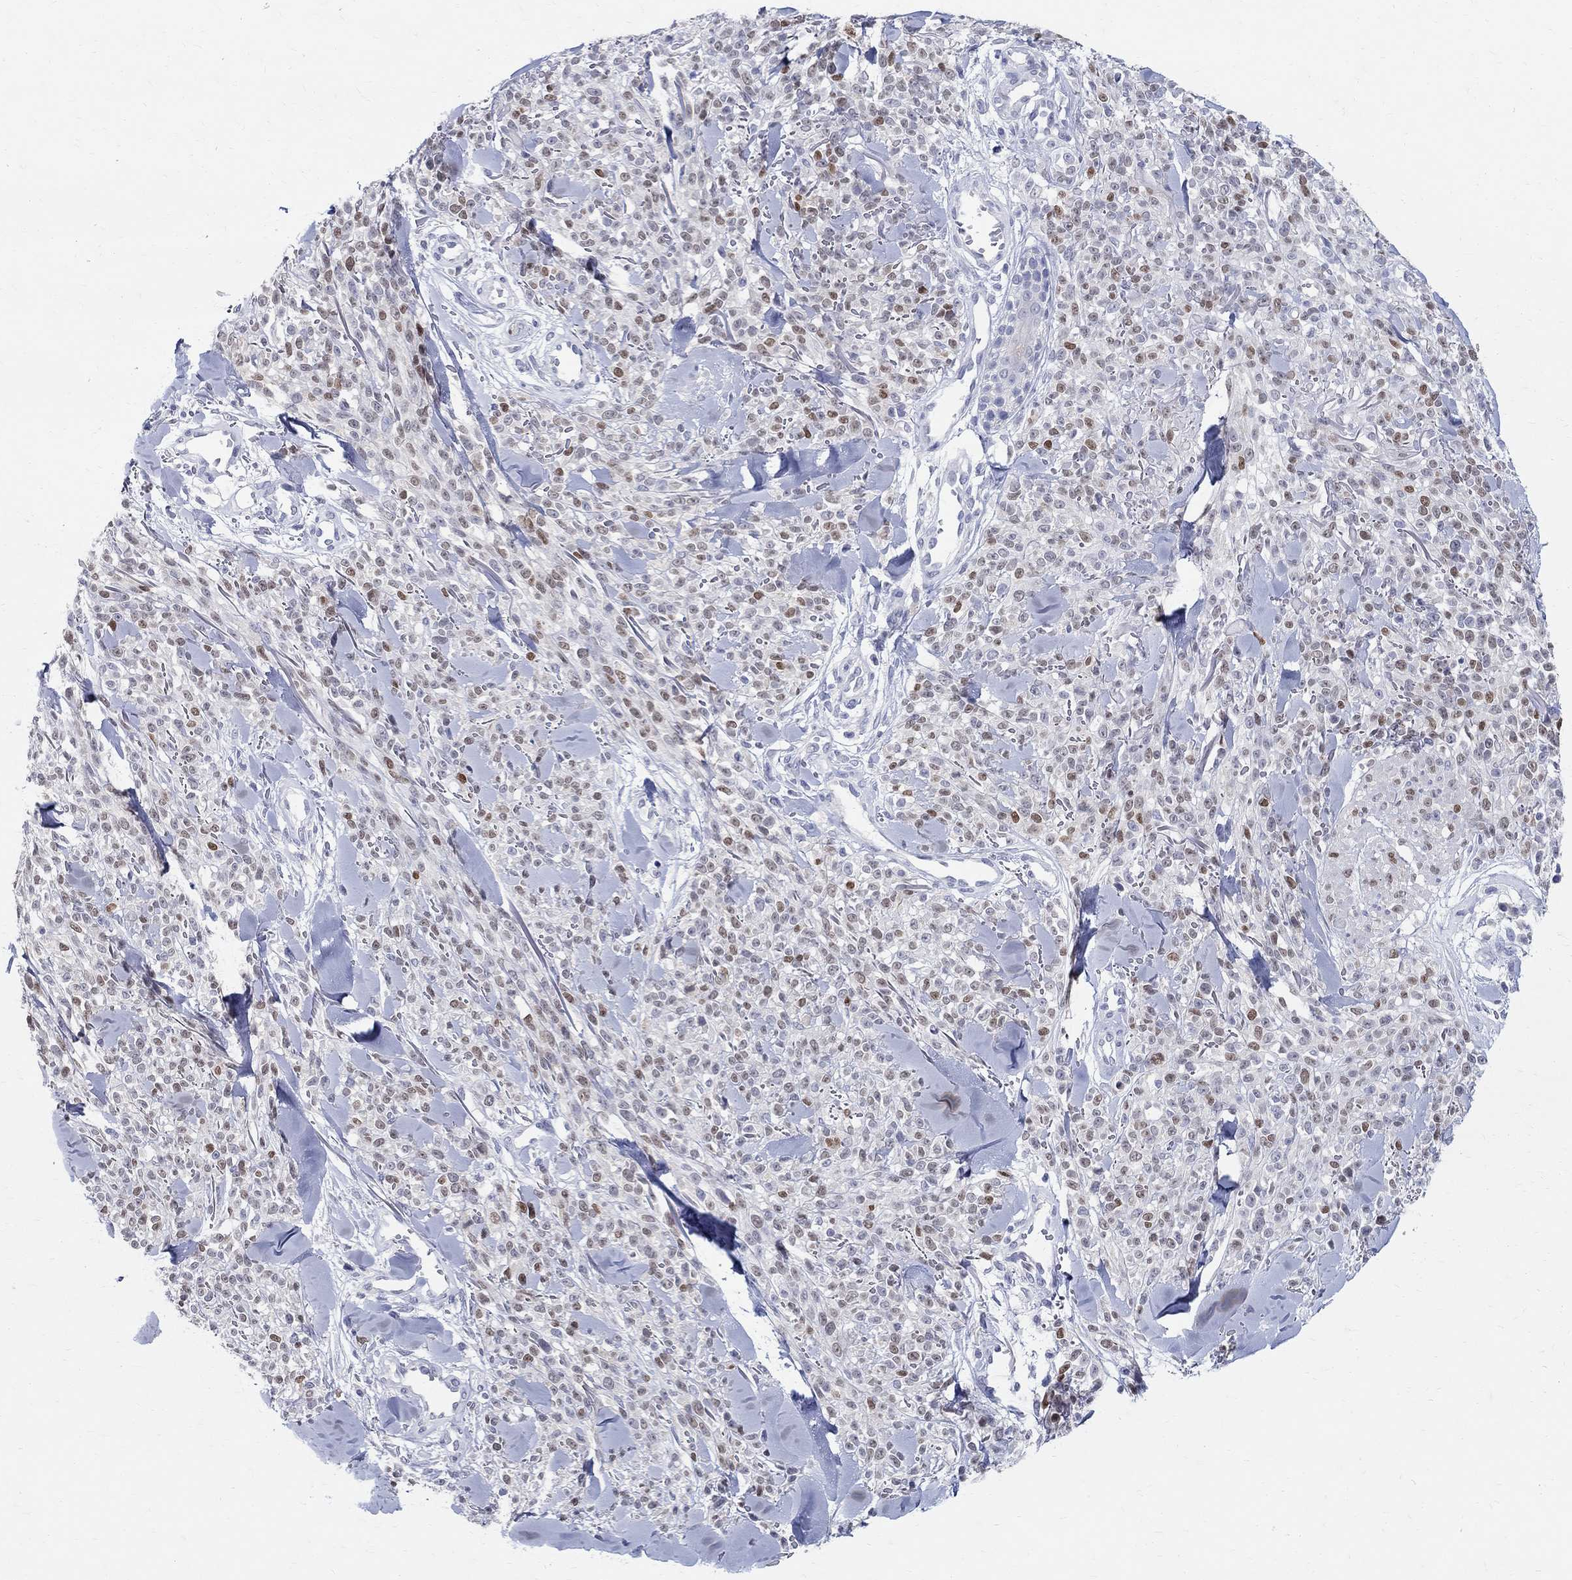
{"staining": {"intensity": "moderate", "quantity": "<25%", "location": "nuclear"}, "tissue": "melanoma", "cell_type": "Tumor cells", "image_type": "cancer", "snomed": [{"axis": "morphology", "description": "Malignant melanoma, NOS"}, {"axis": "topography", "description": "Skin"}, {"axis": "topography", "description": "Skin of trunk"}], "caption": "Human malignant melanoma stained with a brown dye exhibits moderate nuclear positive expression in about <25% of tumor cells.", "gene": "SOX2", "patient": {"sex": "male", "age": 74}}